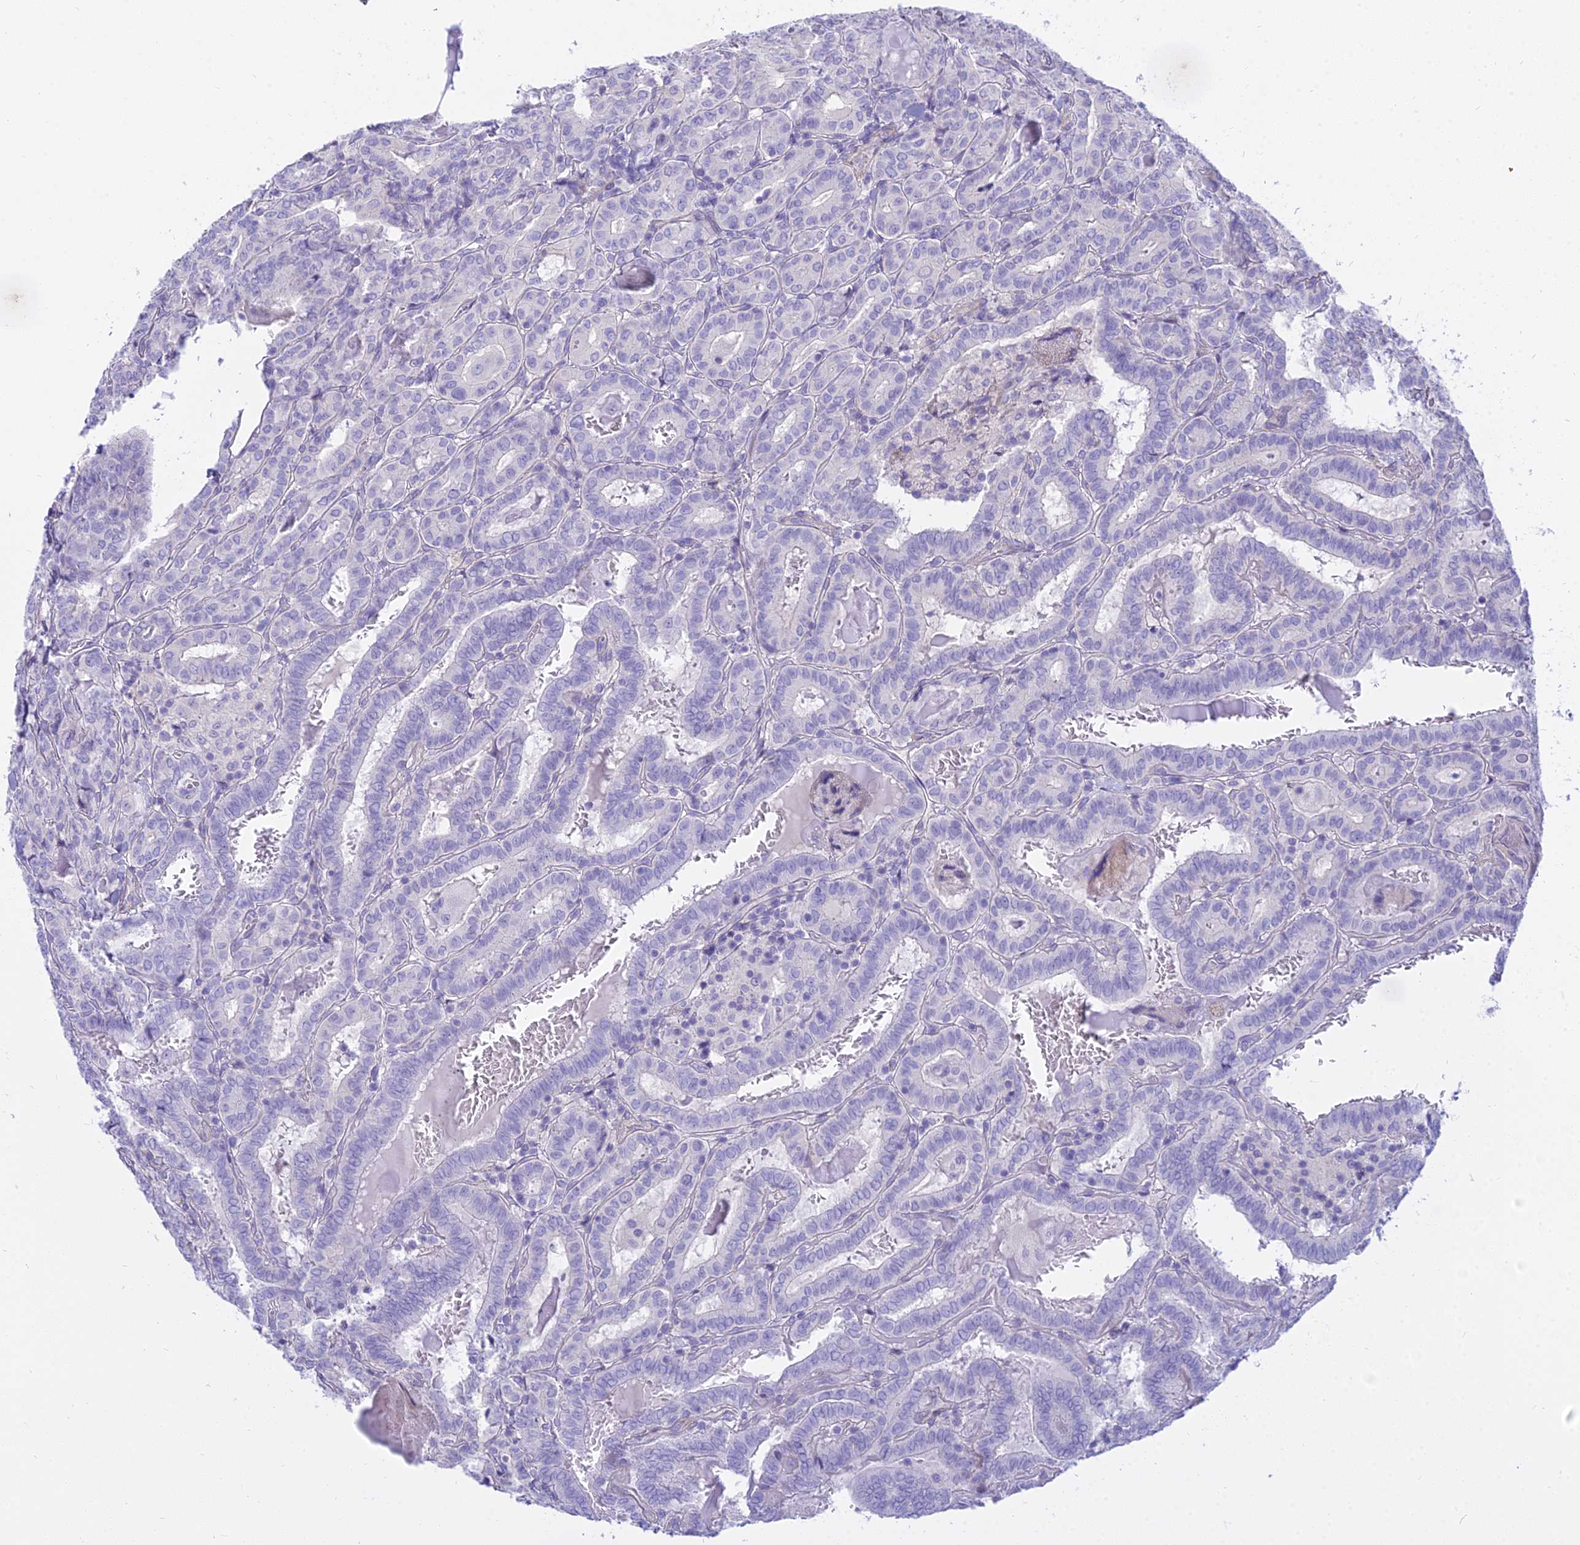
{"staining": {"intensity": "negative", "quantity": "none", "location": "none"}, "tissue": "thyroid cancer", "cell_type": "Tumor cells", "image_type": "cancer", "snomed": [{"axis": "morphology", "description": "Papillary adenocarcinoma, NOS"}, {"axis": "topography", "description": "Thyroid gland"}], "caption": "DAB (3,3'-diaminobenzidine) immunohistochemical staining of human thyroid cancer (papillary adenocarcinoma) demonstrates no significant expression in tumor cells. The staining was performed using DAB (3,3'-diaminobenzidine) to visualize the protein expression in brown, while the nuclei were stained in blue with hematoxylin (Magnification: 20x).", "gene": "SMIM24", "patient": {"sex": "female", "age": 72}}